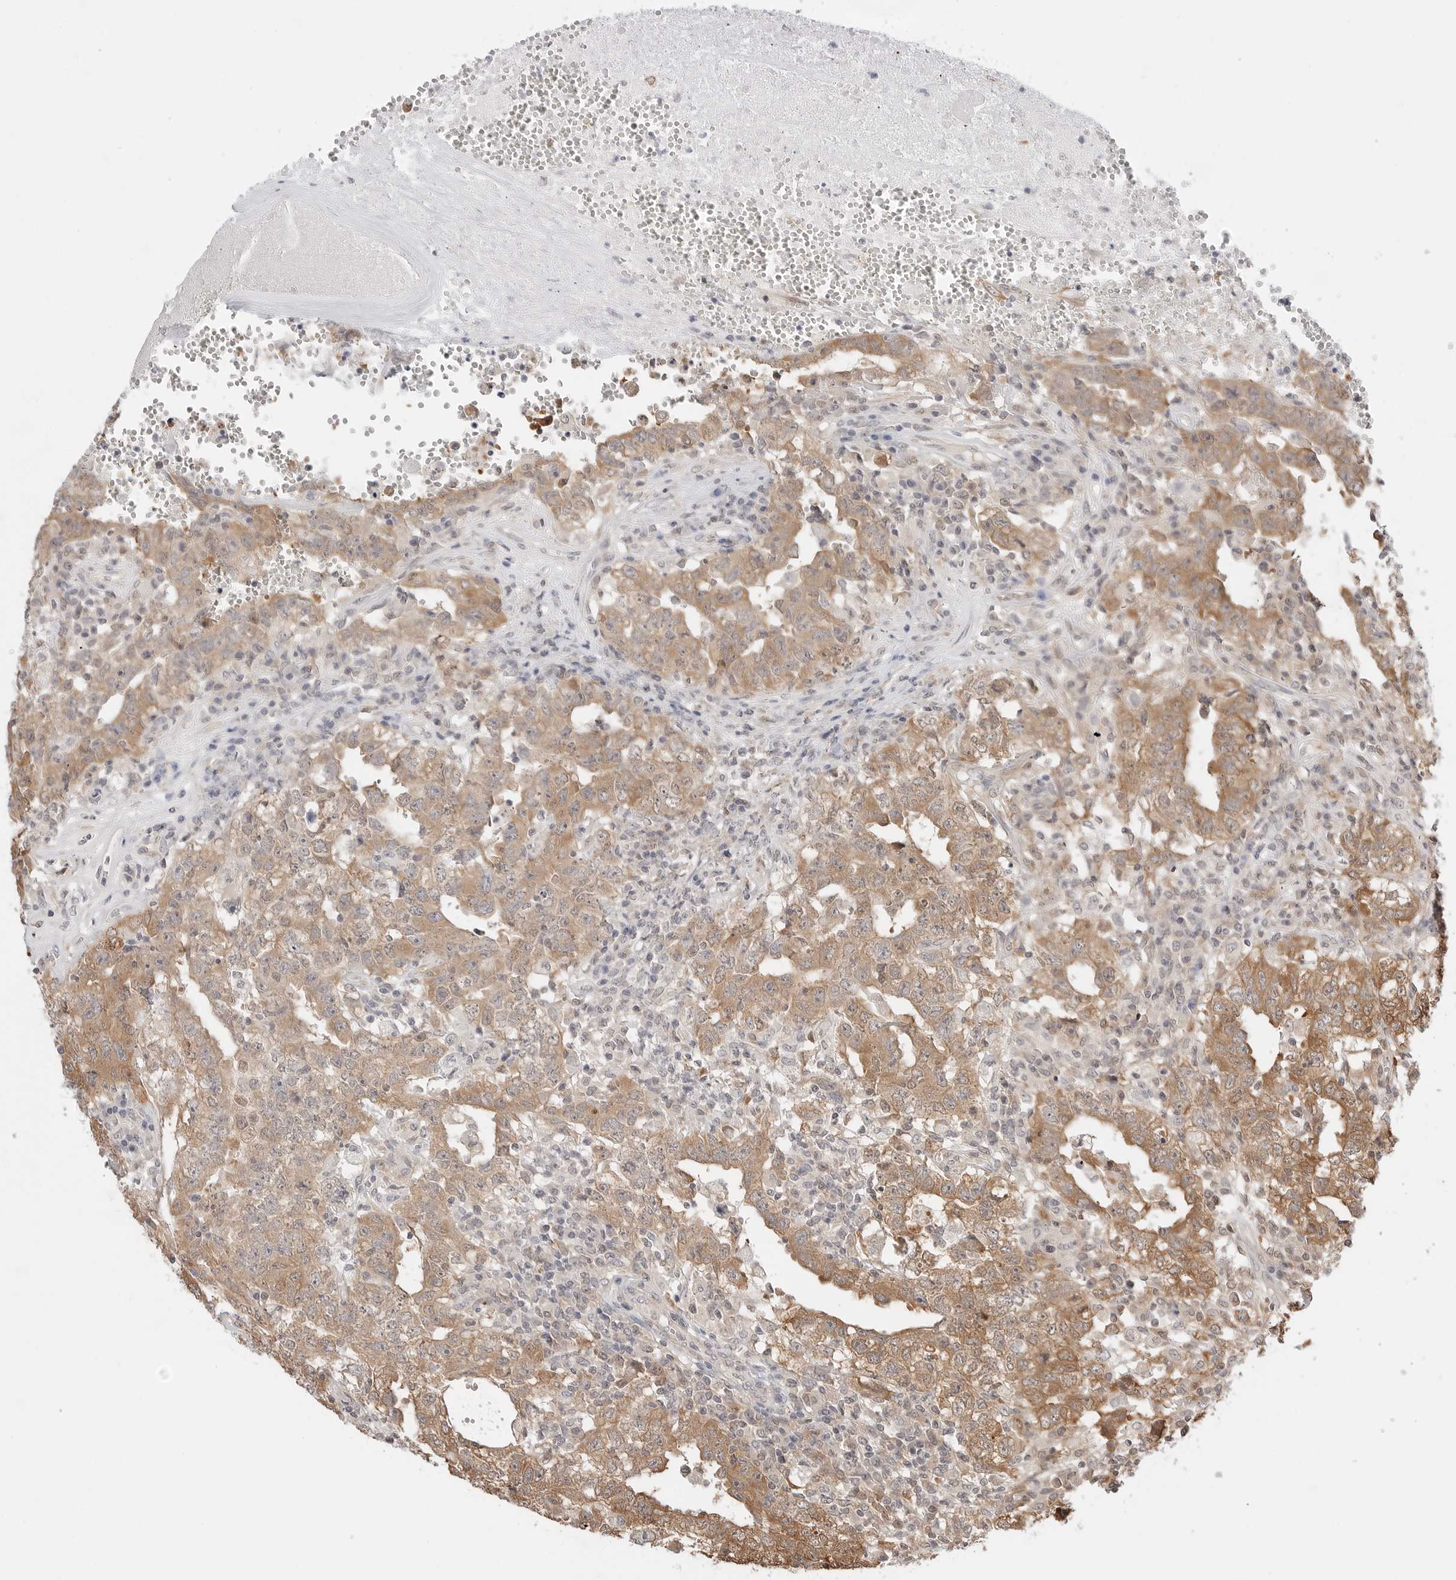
{"staining": {"intensity": "moderate", "quantity": ">75%", "location": "cytoplasmic/membranous"}, "tissue": "testis cancer", "cell_type": "Tumor cells", "image_type": "cancer", "snomed": [{"axis": "morphology", "description": "Carcinoma, Embryonal, NOS"}, {"axis": "topography", "description": "Testis"}], "caption": "Testis embryonal carcinoma stained with a brown dye exhibits moderate cytoplasmic/membranous positive staining in about >75% of tumor cells.", "gene": "NUDC", "patient": {"sex": "male", "age": 26}}